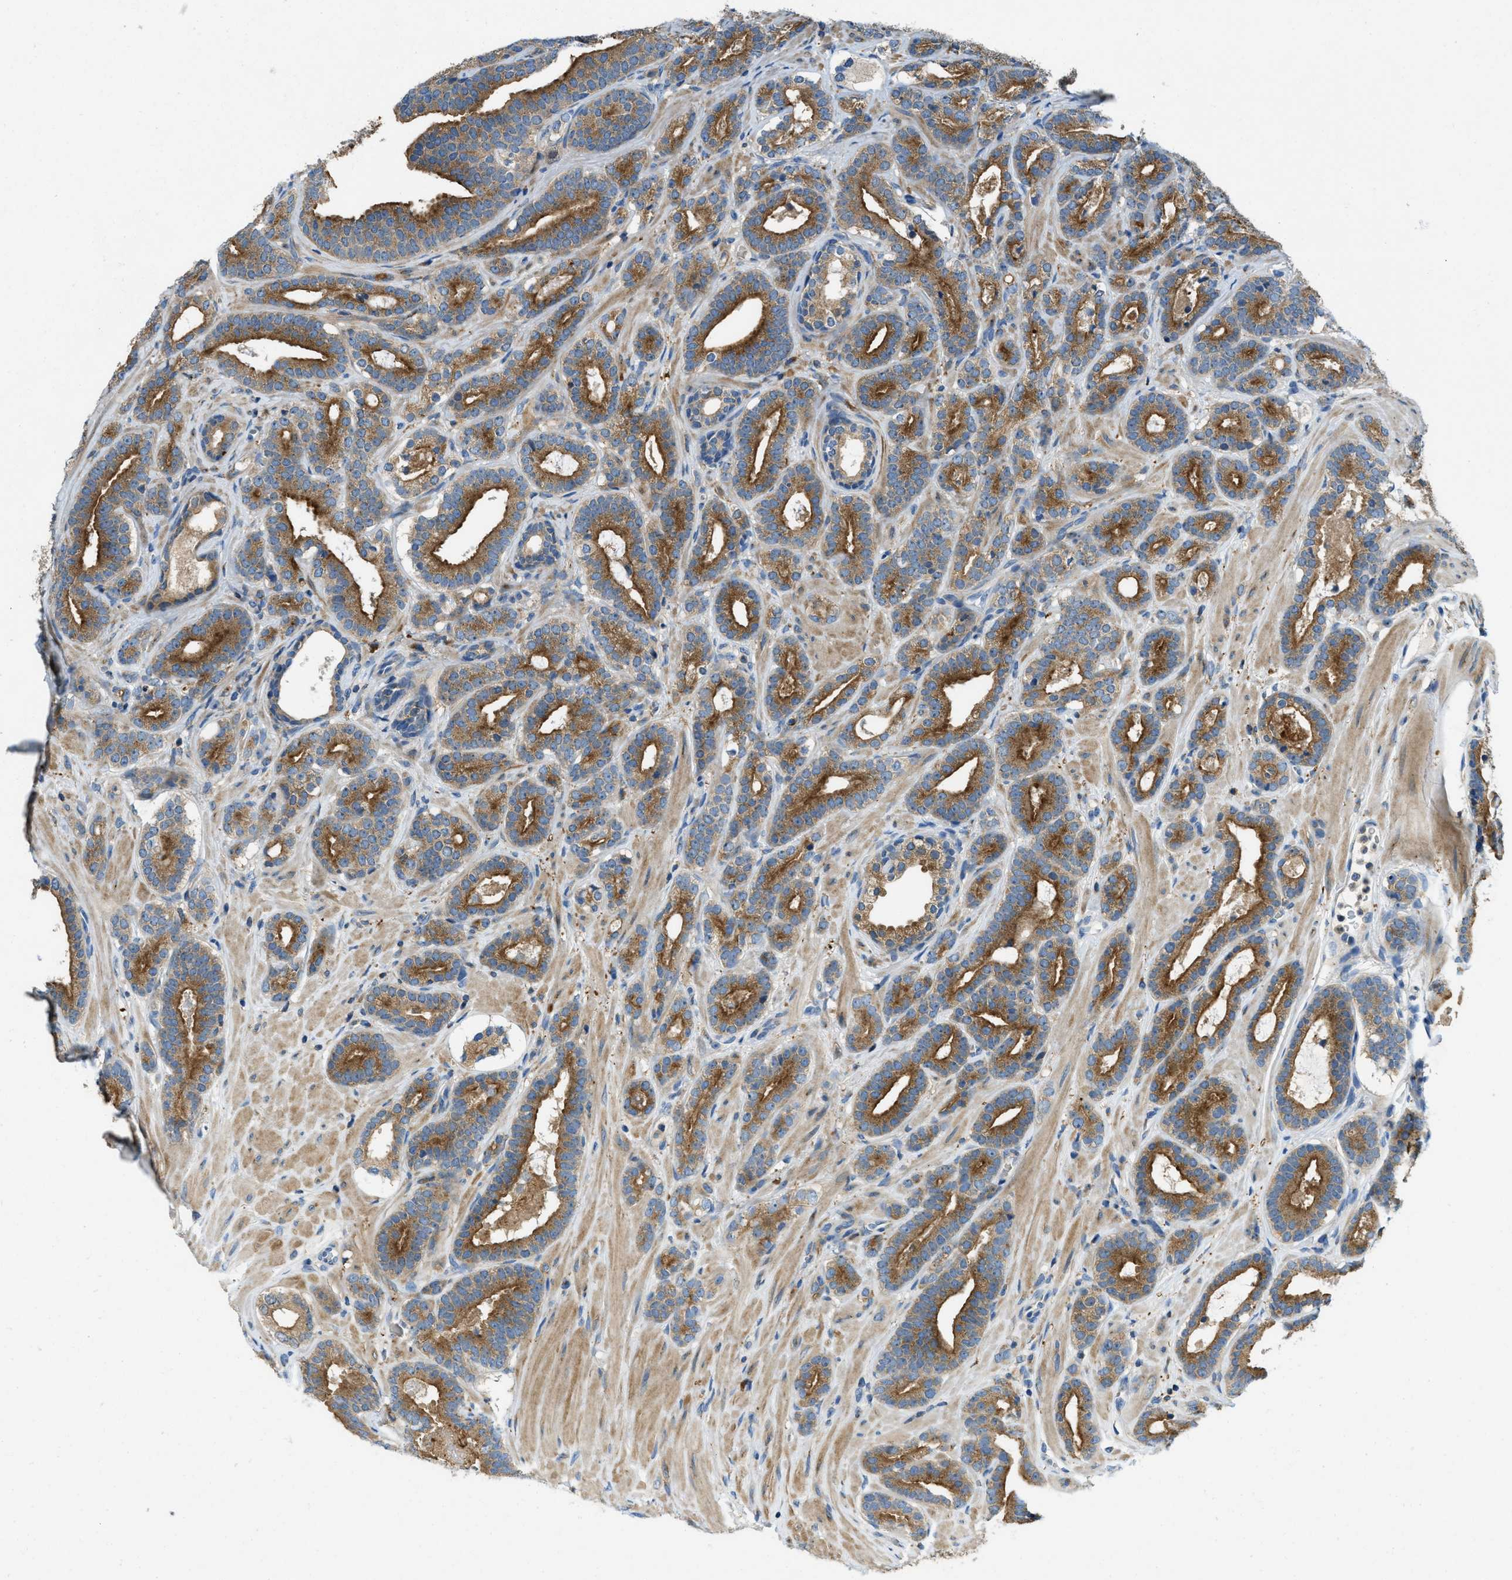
{"staining": {"intensity": "strong", "quantity": ">75%", "location": "cytoplasmic/membranous"}, "tissue": "prostate cancer", "cell_type": "Tumor cells", "image_type": "cancer", "snomed": [{"axis": "morphology", "description": "Adenocarcinoma, High grade"}, {"axis": "topography", "description": "Prostate"}], "caption": "A high amount of strong cytoplasmic/membranous expression is present in about >75% of tumor cells in prostate high-grade adenocarcinoma tissue.", "gene": "RFFL", "patient": {"sex": "male", "age": 60}}